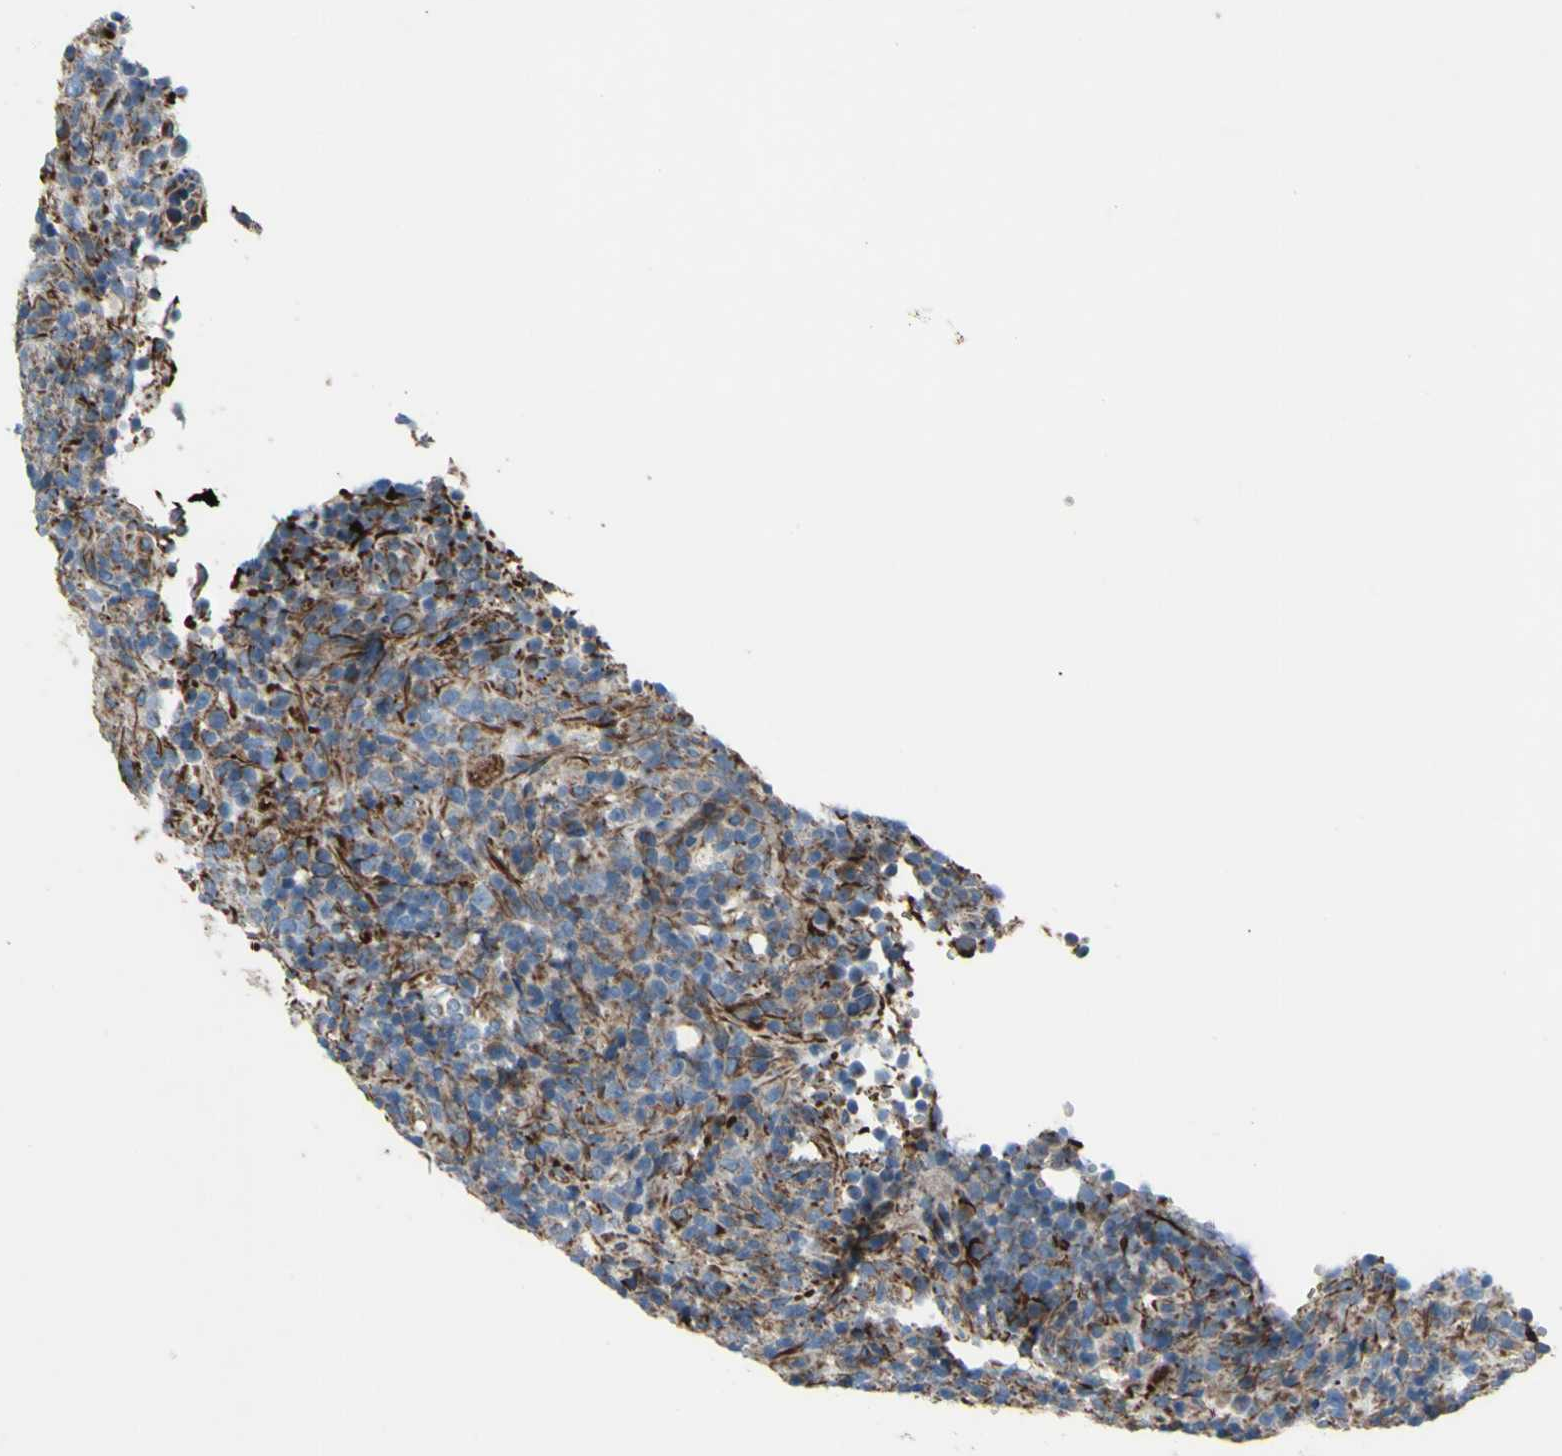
{"staining": {"intensity": "weak", "quantity": "25%-75%", "location": "cytoplasmic/membranous"}, "tissue": "lymphoma", "cell_type": "Tumor cells", "image_type": "cancer", "snomed": [{"axis": "morphology", "description": "Malignant lymphoma, non-Hodgkin's type, High grade"}, {"axis": "topography", "description": "Lymph node"}], "caption": "High-grade malignant lymphoma, non-Hodgkin's type was stained to show a protein in brown. There is low levels of weak cytoplasmic/membranous staining in approximately 25%-75% of tumor cells.", "gene": "EMC7", "patient": {"sex": "female", "age": 76}}